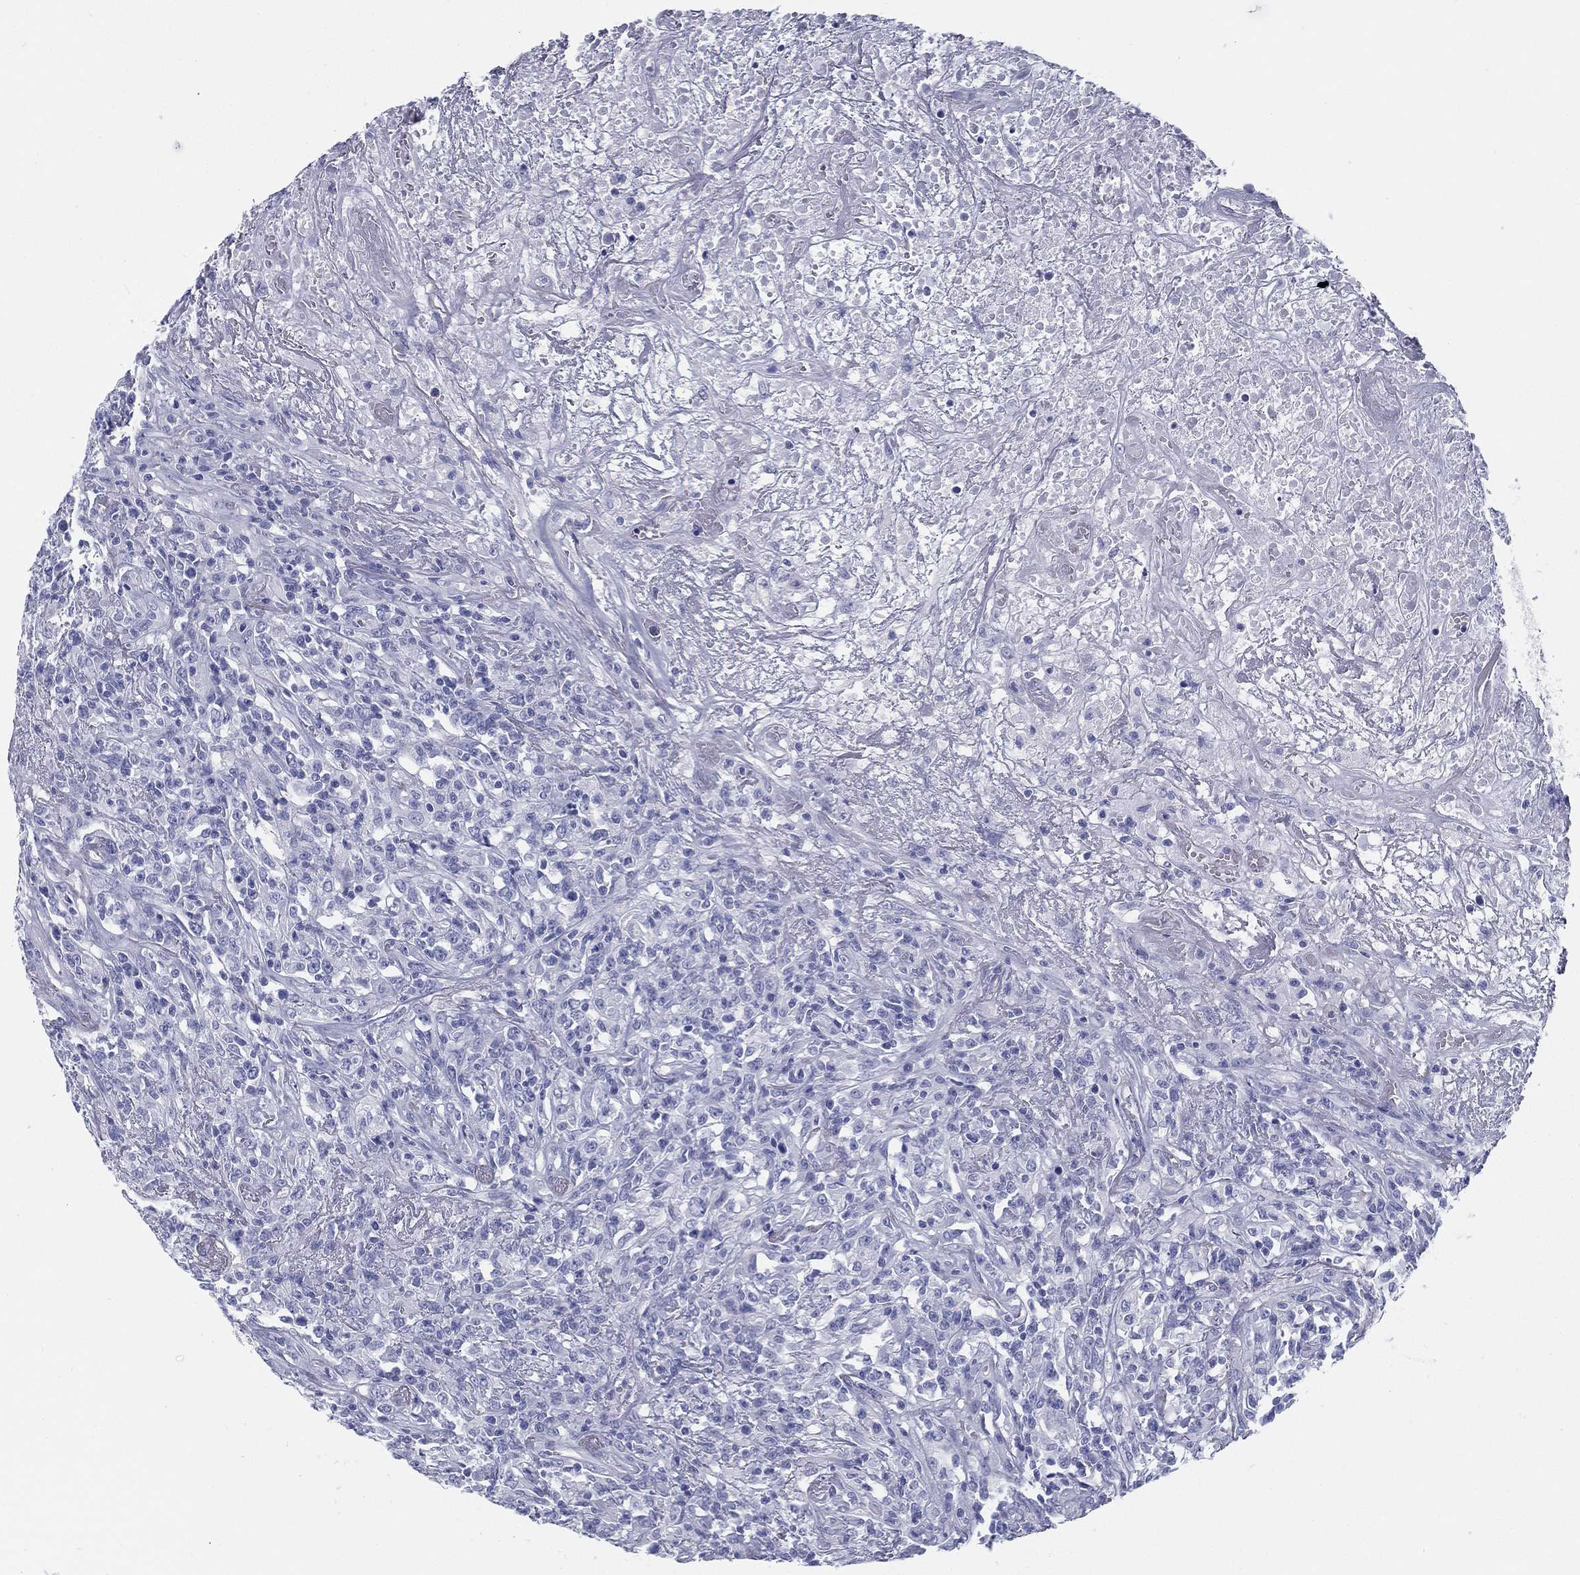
{"staining": {"intensity": "negative", "quantity": "none", "location": "none"}, "tissue": "lymphoma", "cell_type": "Tumor cells", "image_type": "cancer", "snomed": [{"axis": "morphology", "description": "Malignant lymphoma, non-Hodgkin's type, High grade"}, {"axis": "topography", "description": "Lung"}], "caption": "DAB (3,3'-diaminobenzidine) immunohistochemical staining of human malignant lymphoma, non-Hodgkin's type (high-grade) exhibits no significant positivity in tumor cells.", "gene": "TMEM252", "patient": {"sex": "male", "age": 79}}